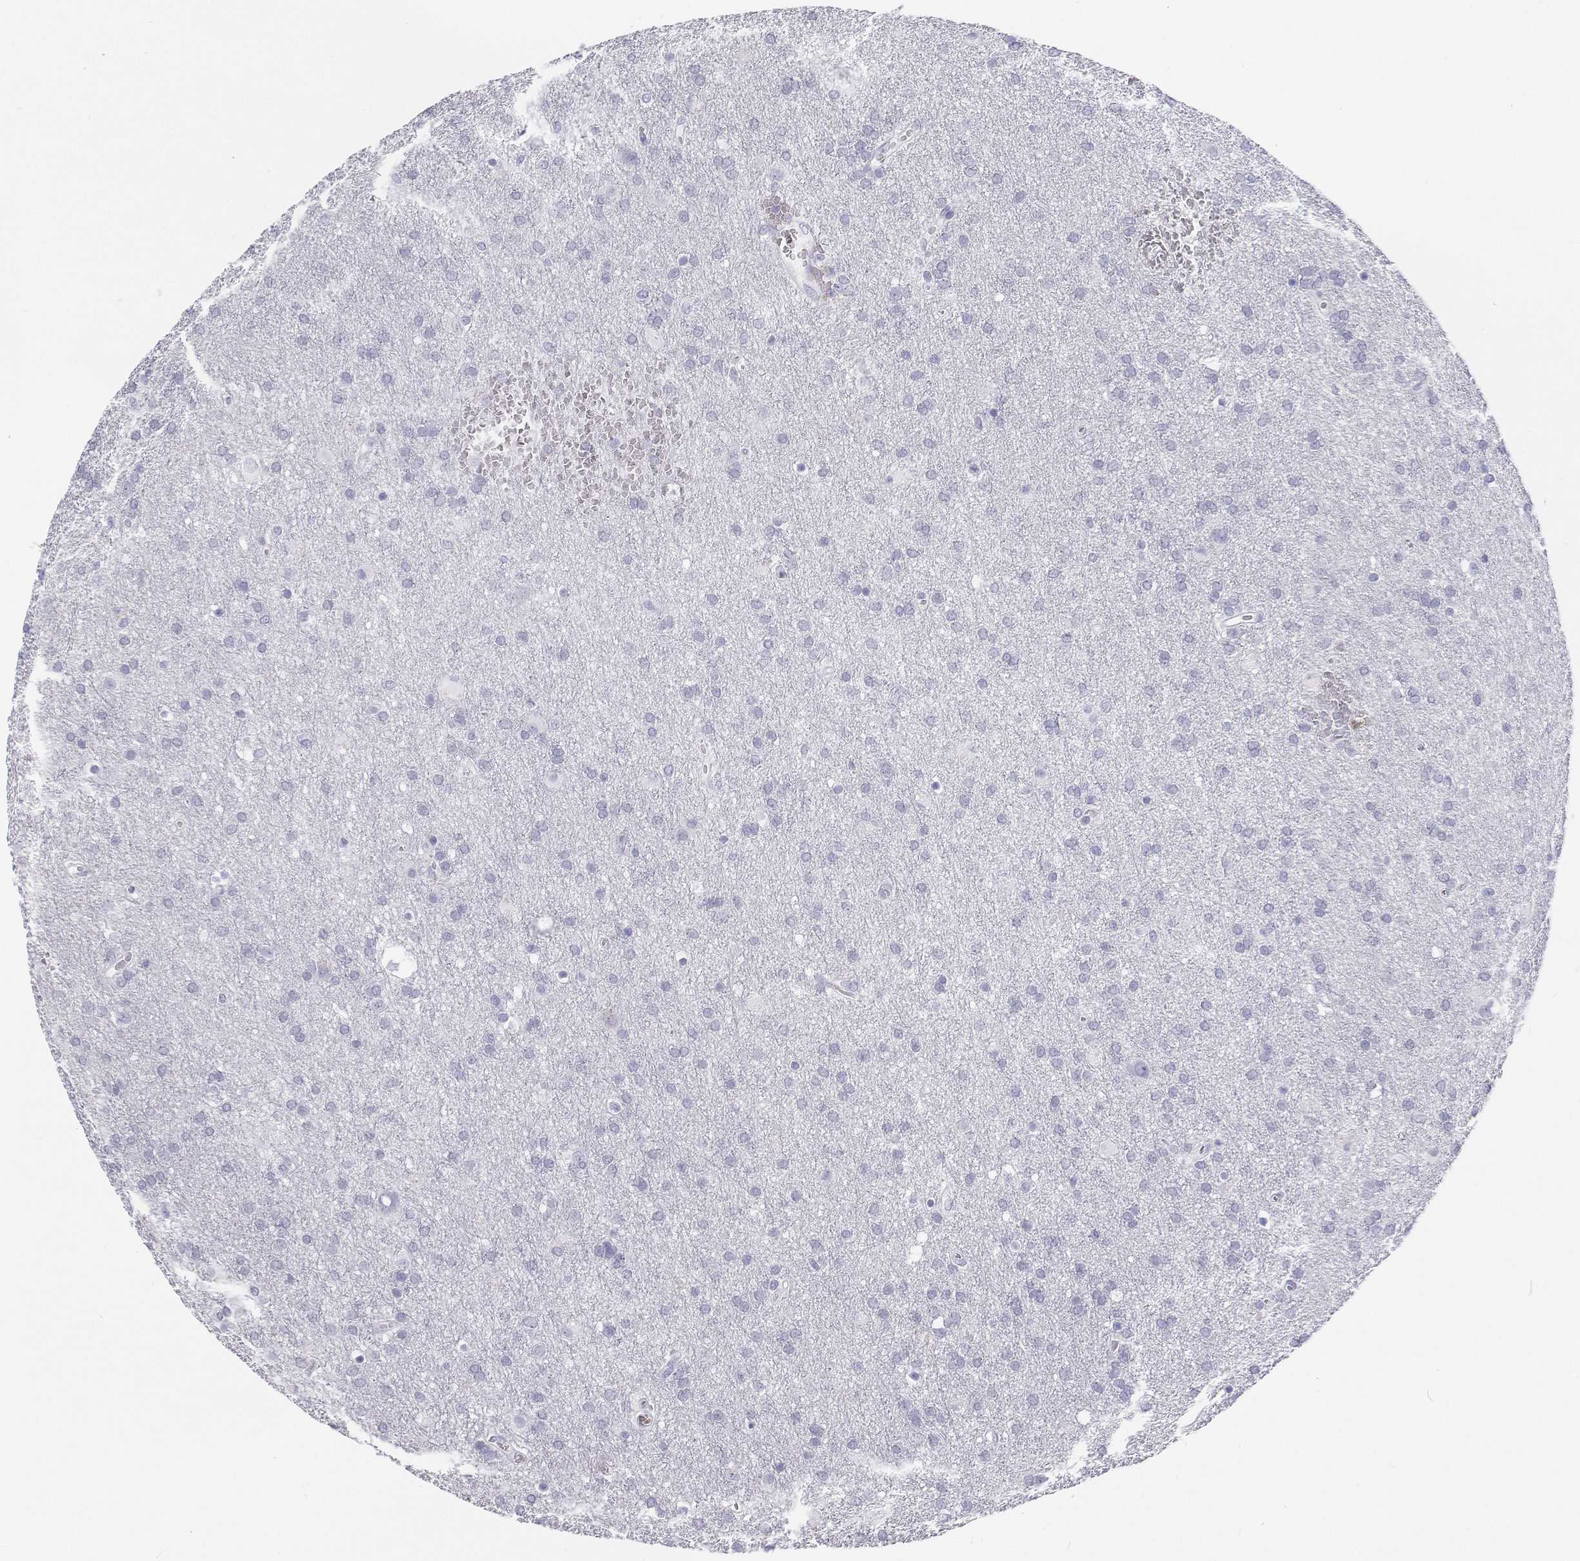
{"staining": {"intensity": "negative", "quantity": "none", "location": "none"}, "tissue": "glioma", "cell_type": "Tumor cells", "image_type": "cancer", "snomed": [{"axis": "morphology", "description": "Glioma, malignant, Low grade"}, {"axis": "topography", "description": "Brain"}], "caption": "High power microscopy histopathology image of an IHC photomicrograph of malignant low-grade glioma, revealing no significant expression in tumor cells.", "gene": "SFTPB", "patient": {"sex": "male", "age": 66}}